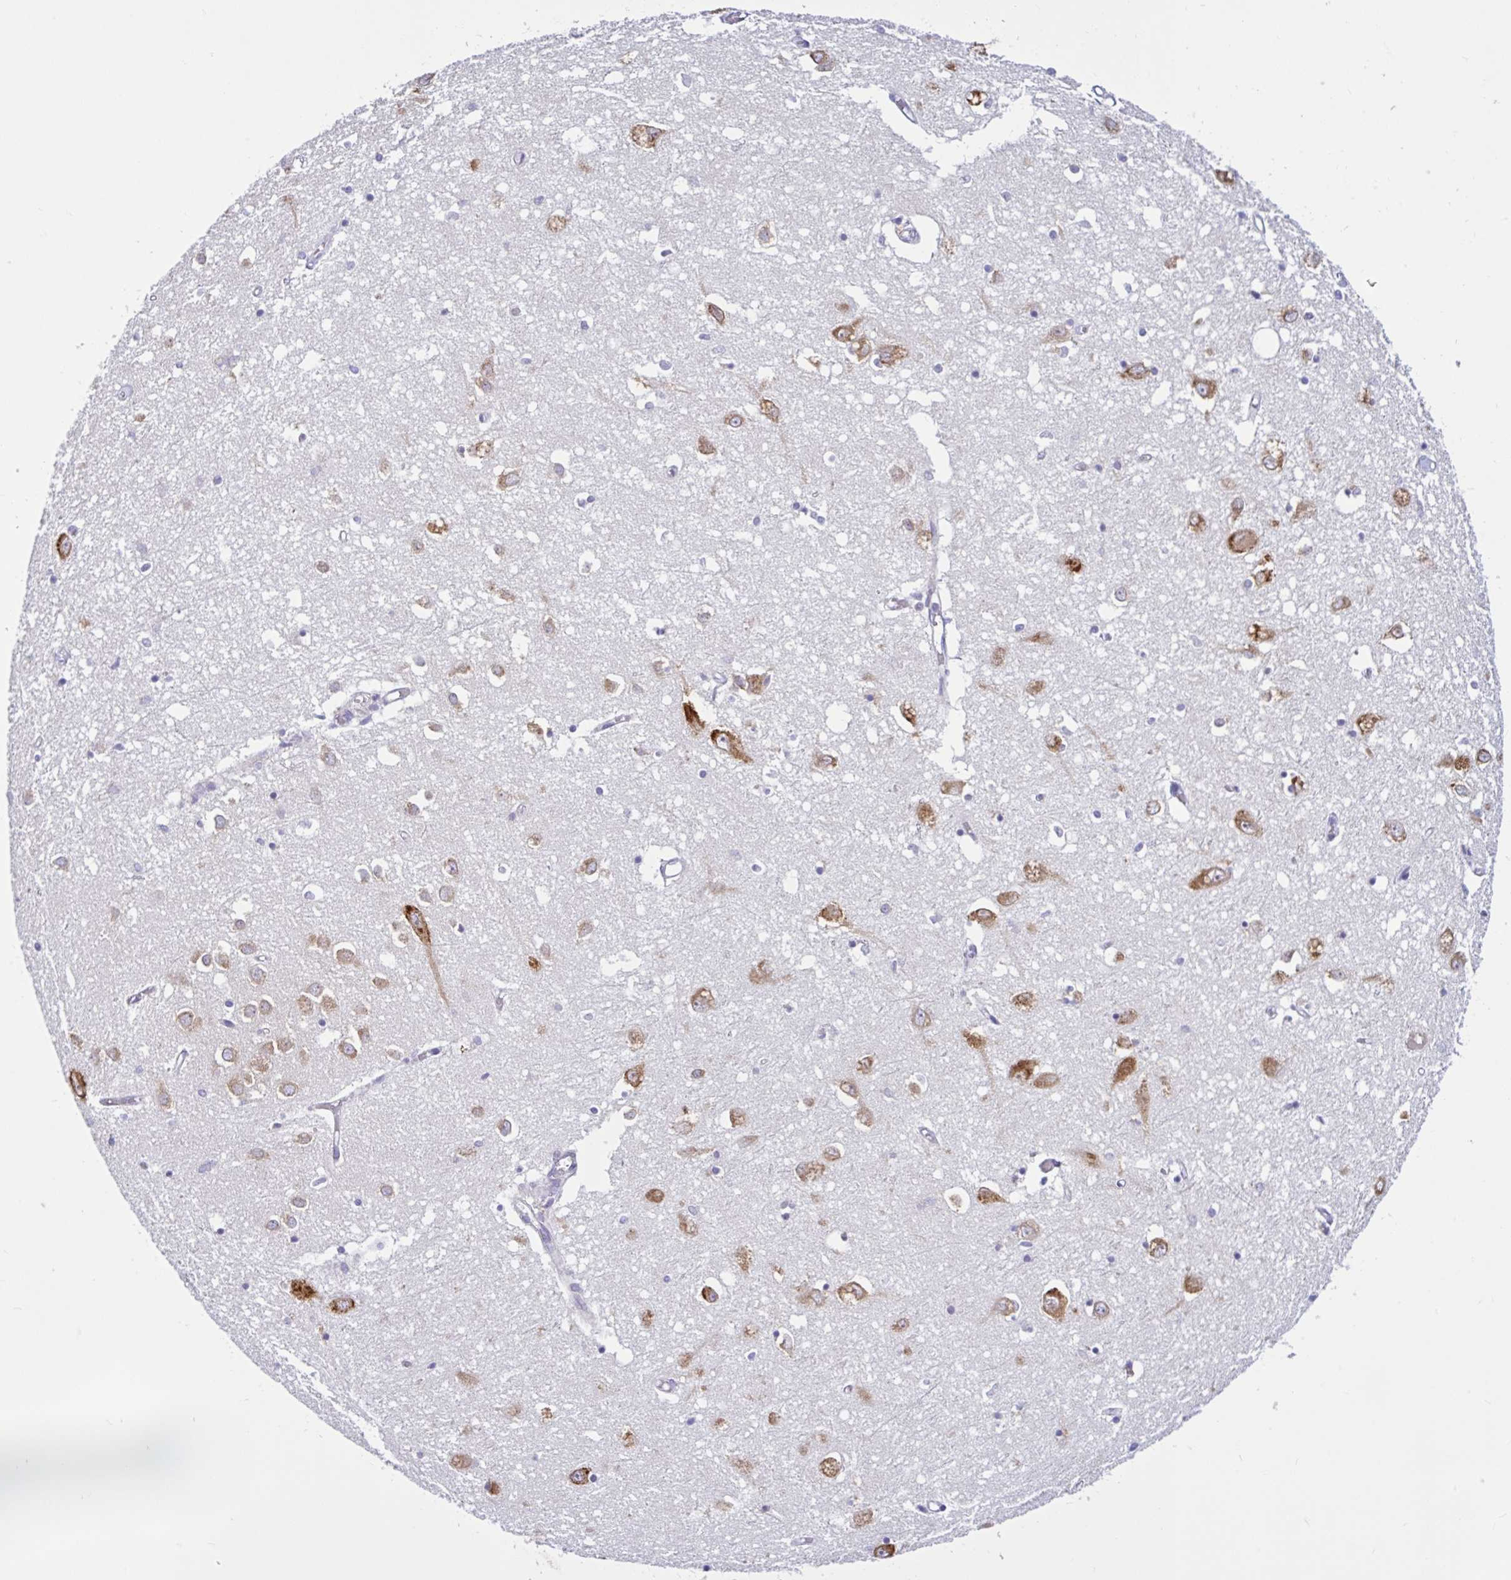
{"staining": {"intensity": "negative", "quantity": "none", "location": "none"}, "tissue": "caudate", "cell_type": "Glial cells", "image_type": "normal", "snomed": [{"axis": "morphology", "description": "Normal tissue, NOS"}, {"axis": "topography", "description": "Lateral ventricle wall"}], "caption": "IHC histopathology image of unremarkable caudate: caudate stained with DAB reveals no significant protein positivity in glial cells.", "gene": "LARS1", "patient": {"sex": "male", "age": 70}}